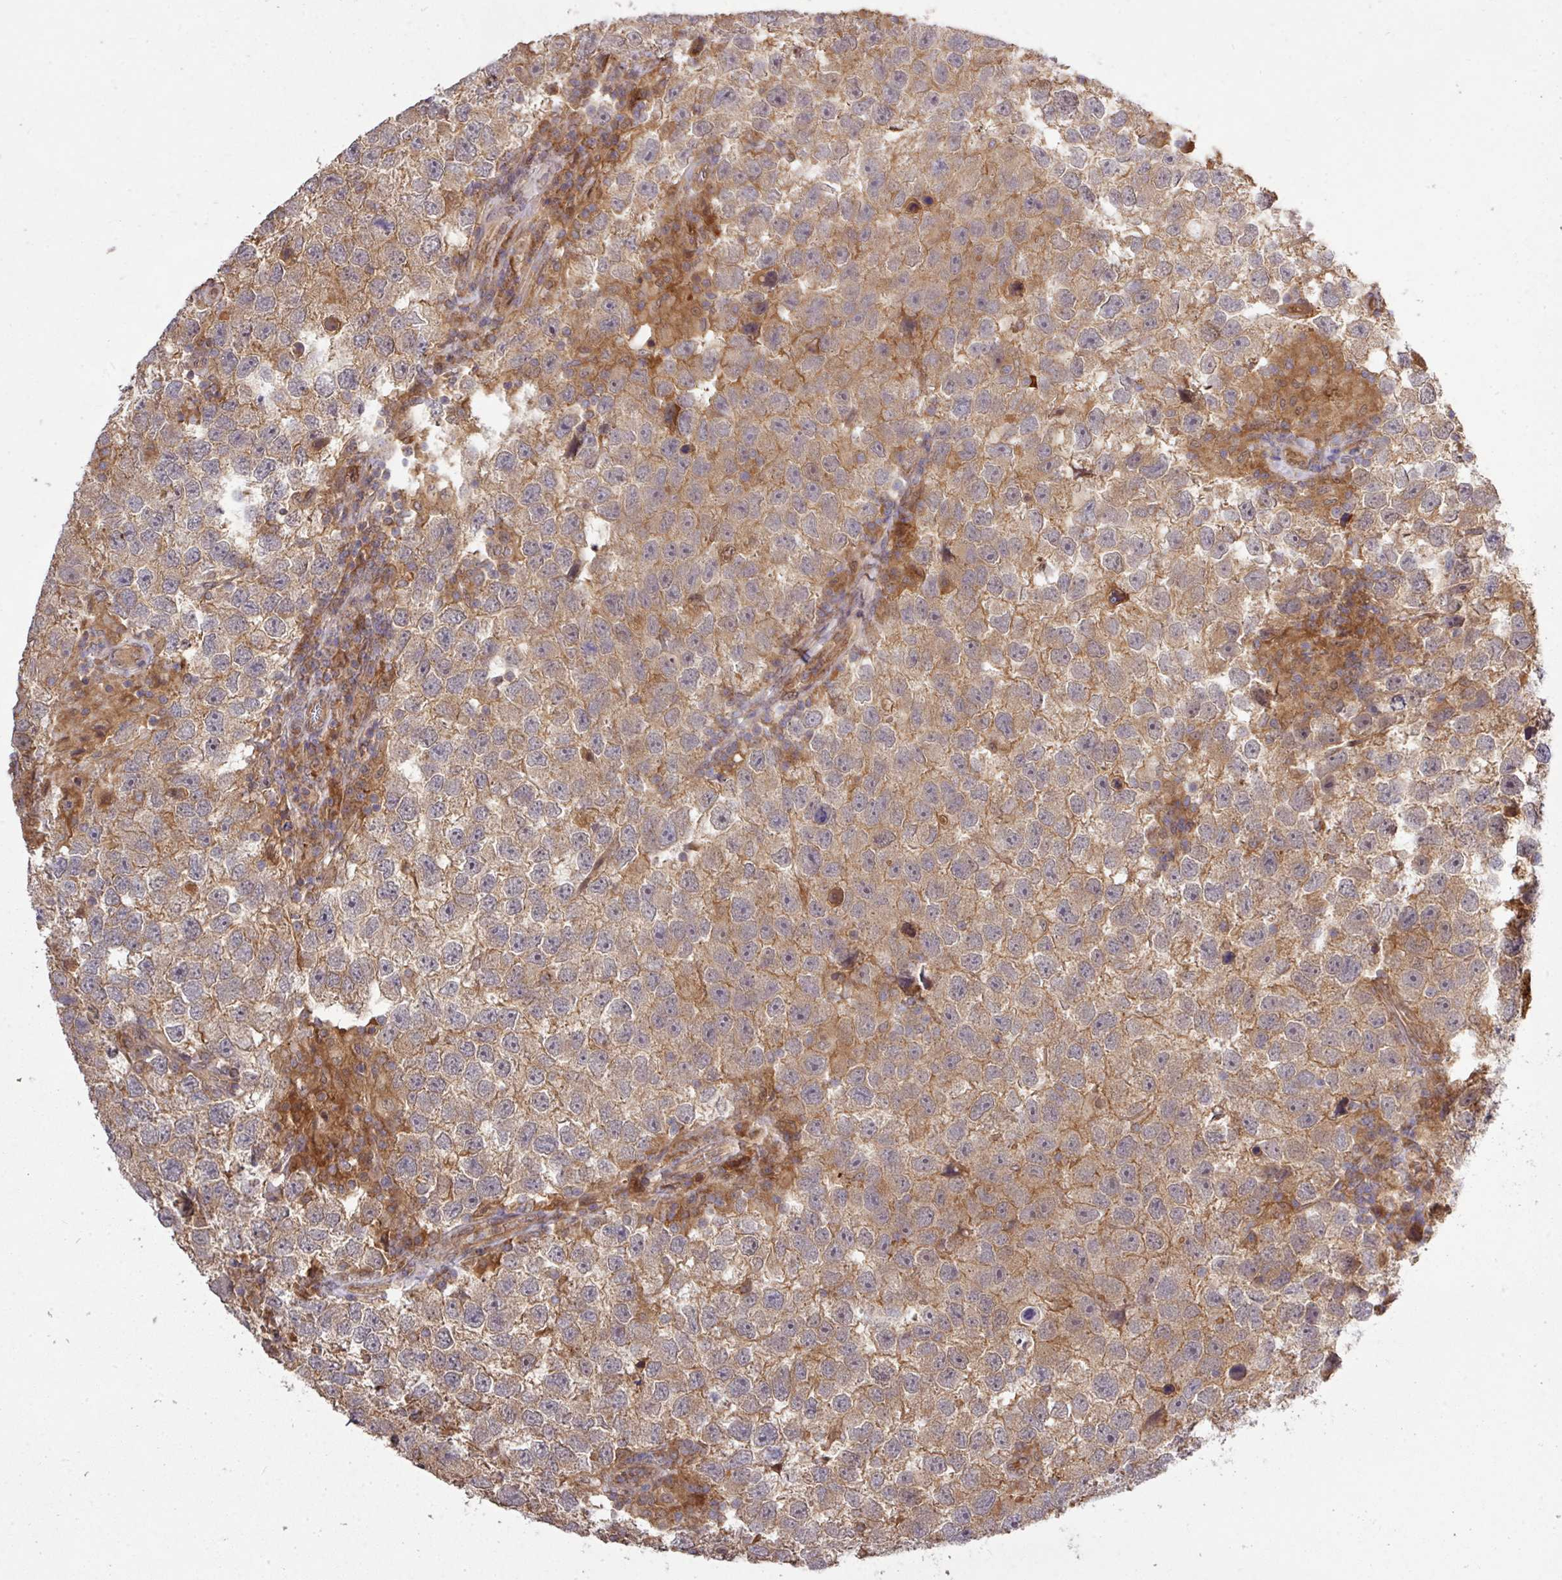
{"staining": {"intensity": "moderate", "quantity": ">75%", "location": "cytoplasmic/membranous"}, "tissue": "testis cancer", "cell_type": "Tumor cells", "image_type": "cancer", "snomed": [{"axis": "morphology", "description": "Seminoma, NOS"}, {"axis": "topography", "description": "Testis"}], "caption": "The histopathology image displays a brown stain indicating the presence of a protein in the cytoplasmic/membranous of tumor cells in testis cancer.", "gene": "ARPIN", "patient": {"sex": "male", "age": 26}}